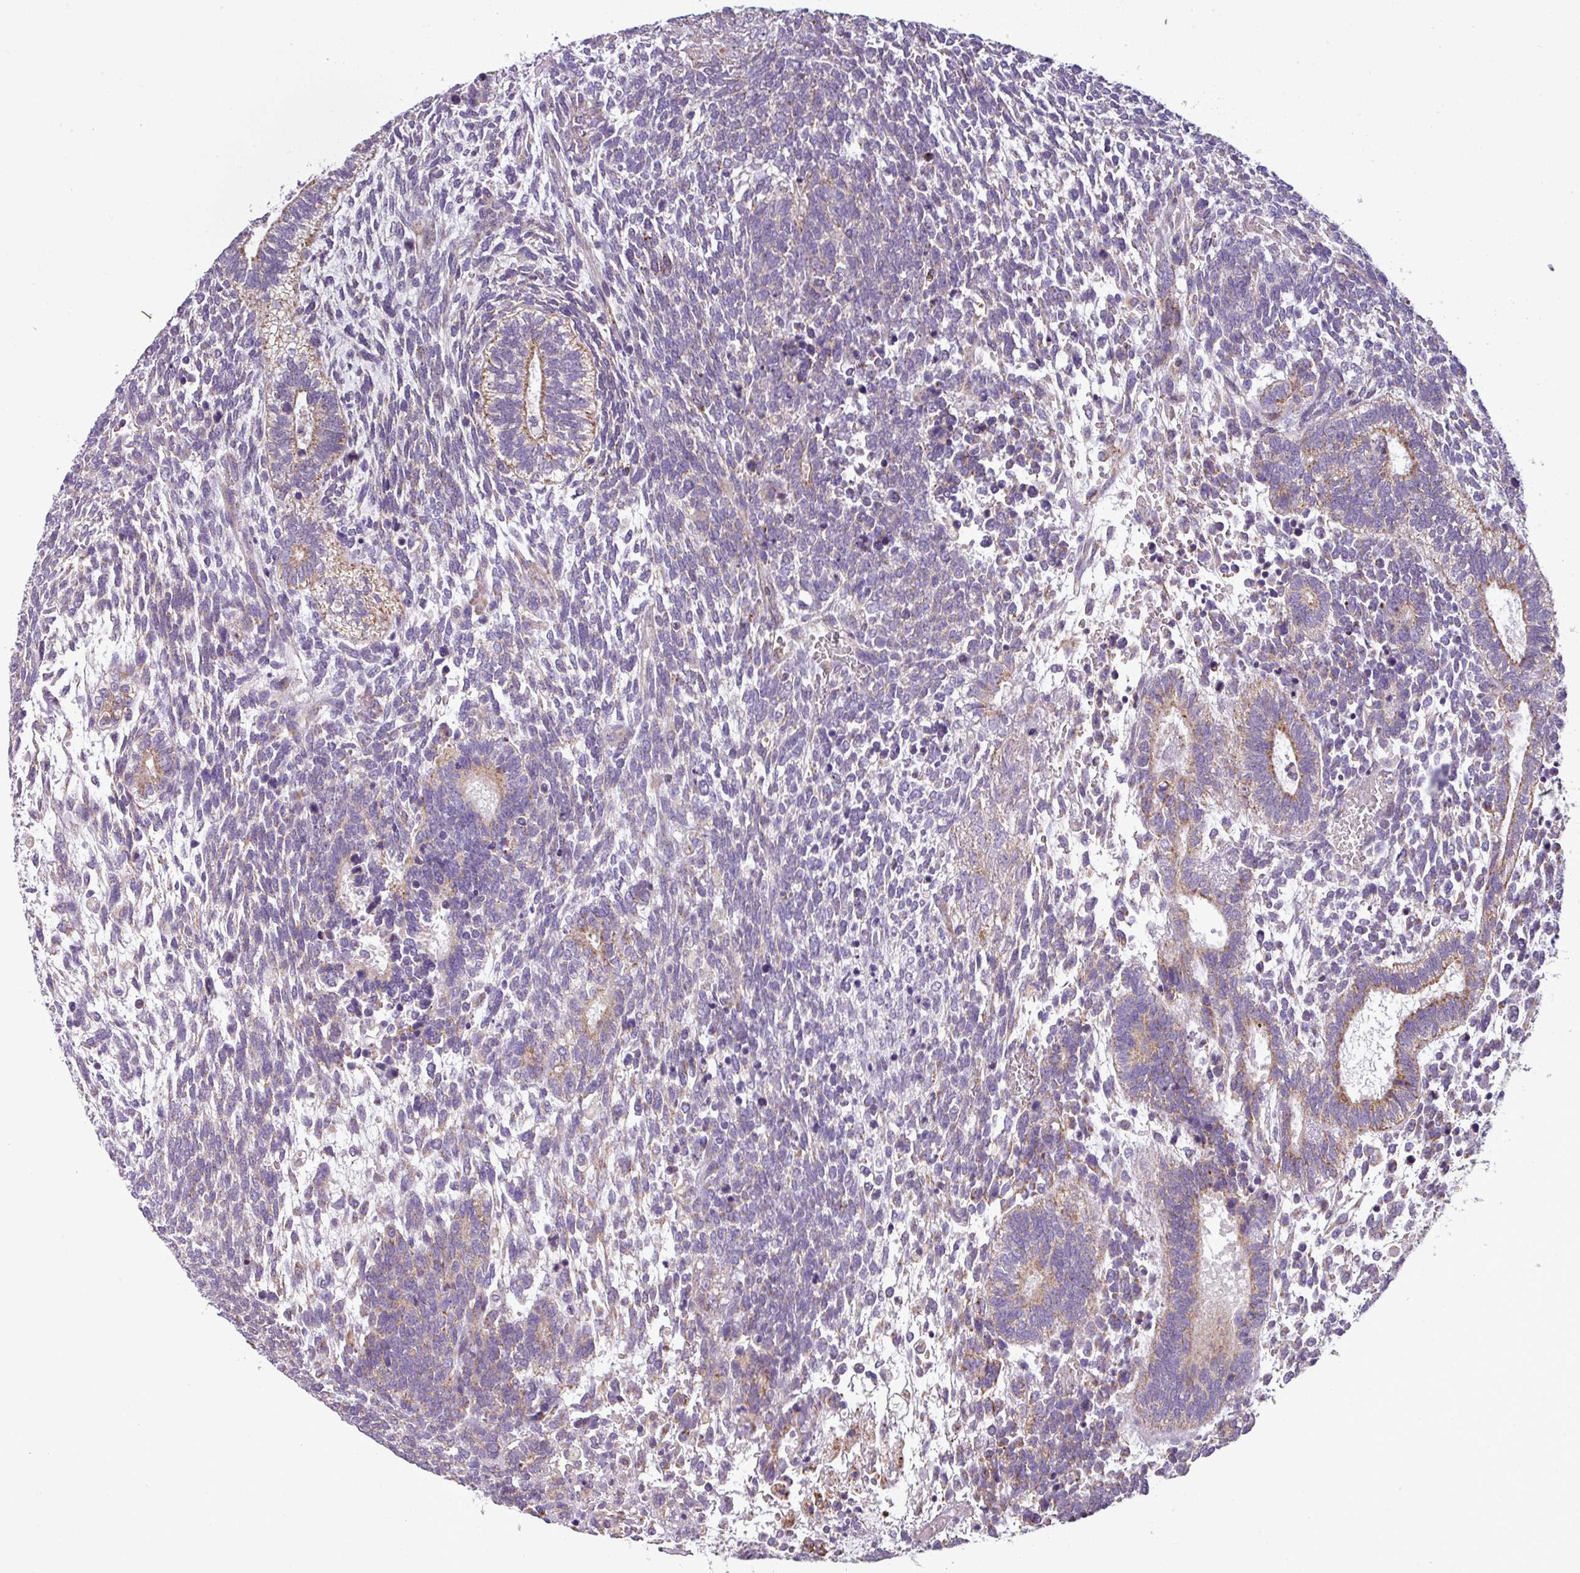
{"staining": {"intensity": "moderate", "quantity": "25%-75%", "location": "cytoplasmic/membranous"}, "tissue": "testis cancer", "cell_type": "Tumor cells", "image_type": "cancer", "snomed": [{"axis": "morphology", "description": "Carcinoma, Embryonal, NOS"}, {"axis": "topography", "description": "Testis"}], "caption": "A medium amount of moderate cytoplasmic/membranous positivity is seen in approximately 25%-75% of tumor cells in embryonal carcinoma (testis) tissue.", "gene": "PNMA6A", "patient": {"sex": "male", "age": 23}}